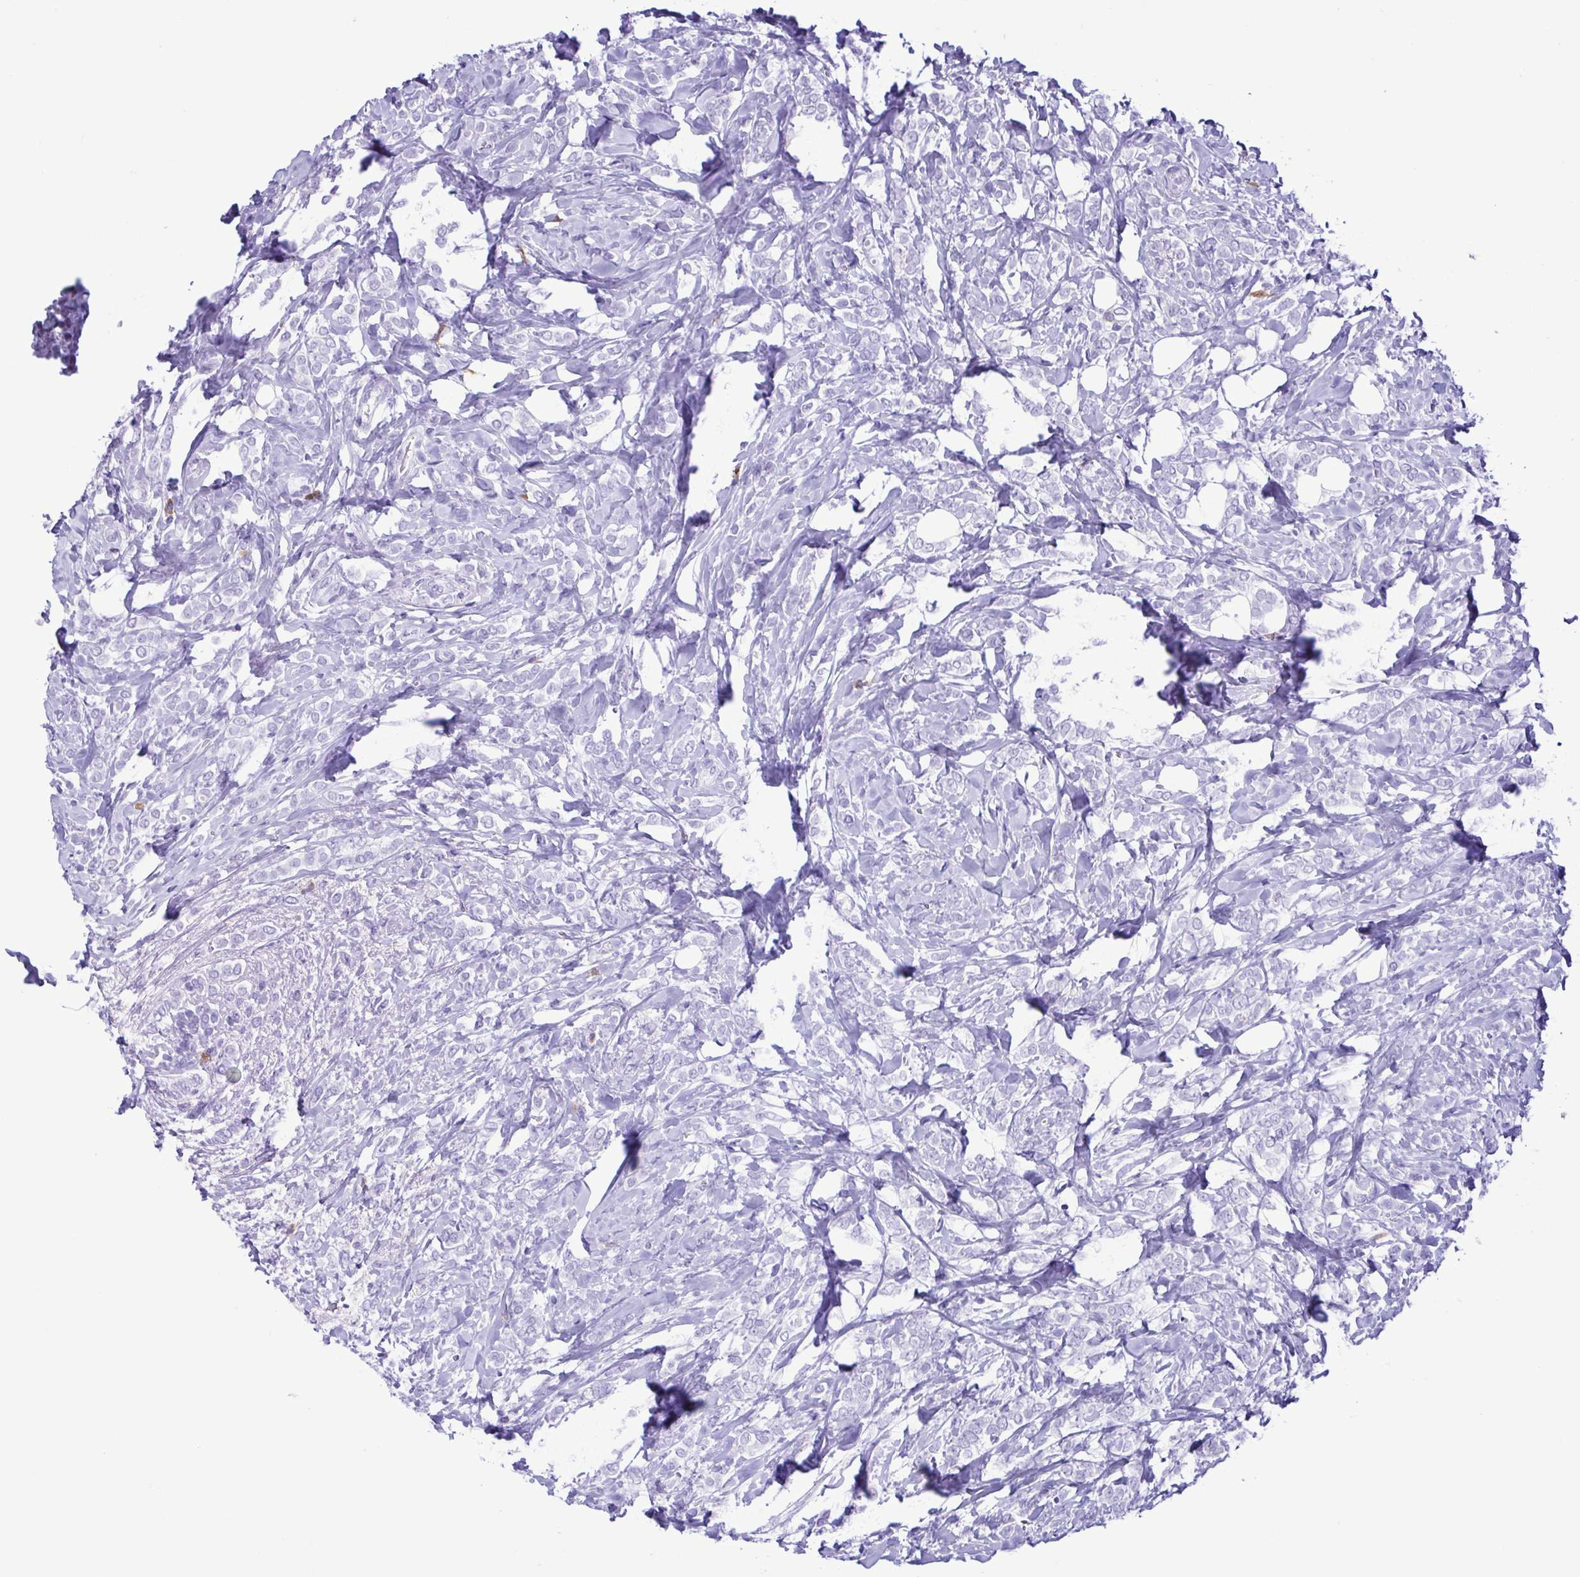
{"staining": {"intensity": "negative", "quantity": "none", "location": "none"}, "tissue": "breast cancer", "cell_type": "Tumor cells", "image_type": "cancer", "snomed": [{"axis": "morphology", "description": "Lobular carcinoma"}, {"axis": "topography", "description": "Breast"}], "caption": "Breast cancer (lobular carcinoma) was stained to show a protein in brown. There is no significant expression in tumor cells.", "gene": "SPATA16", "patient": {"sex": "female", "age": 49}}